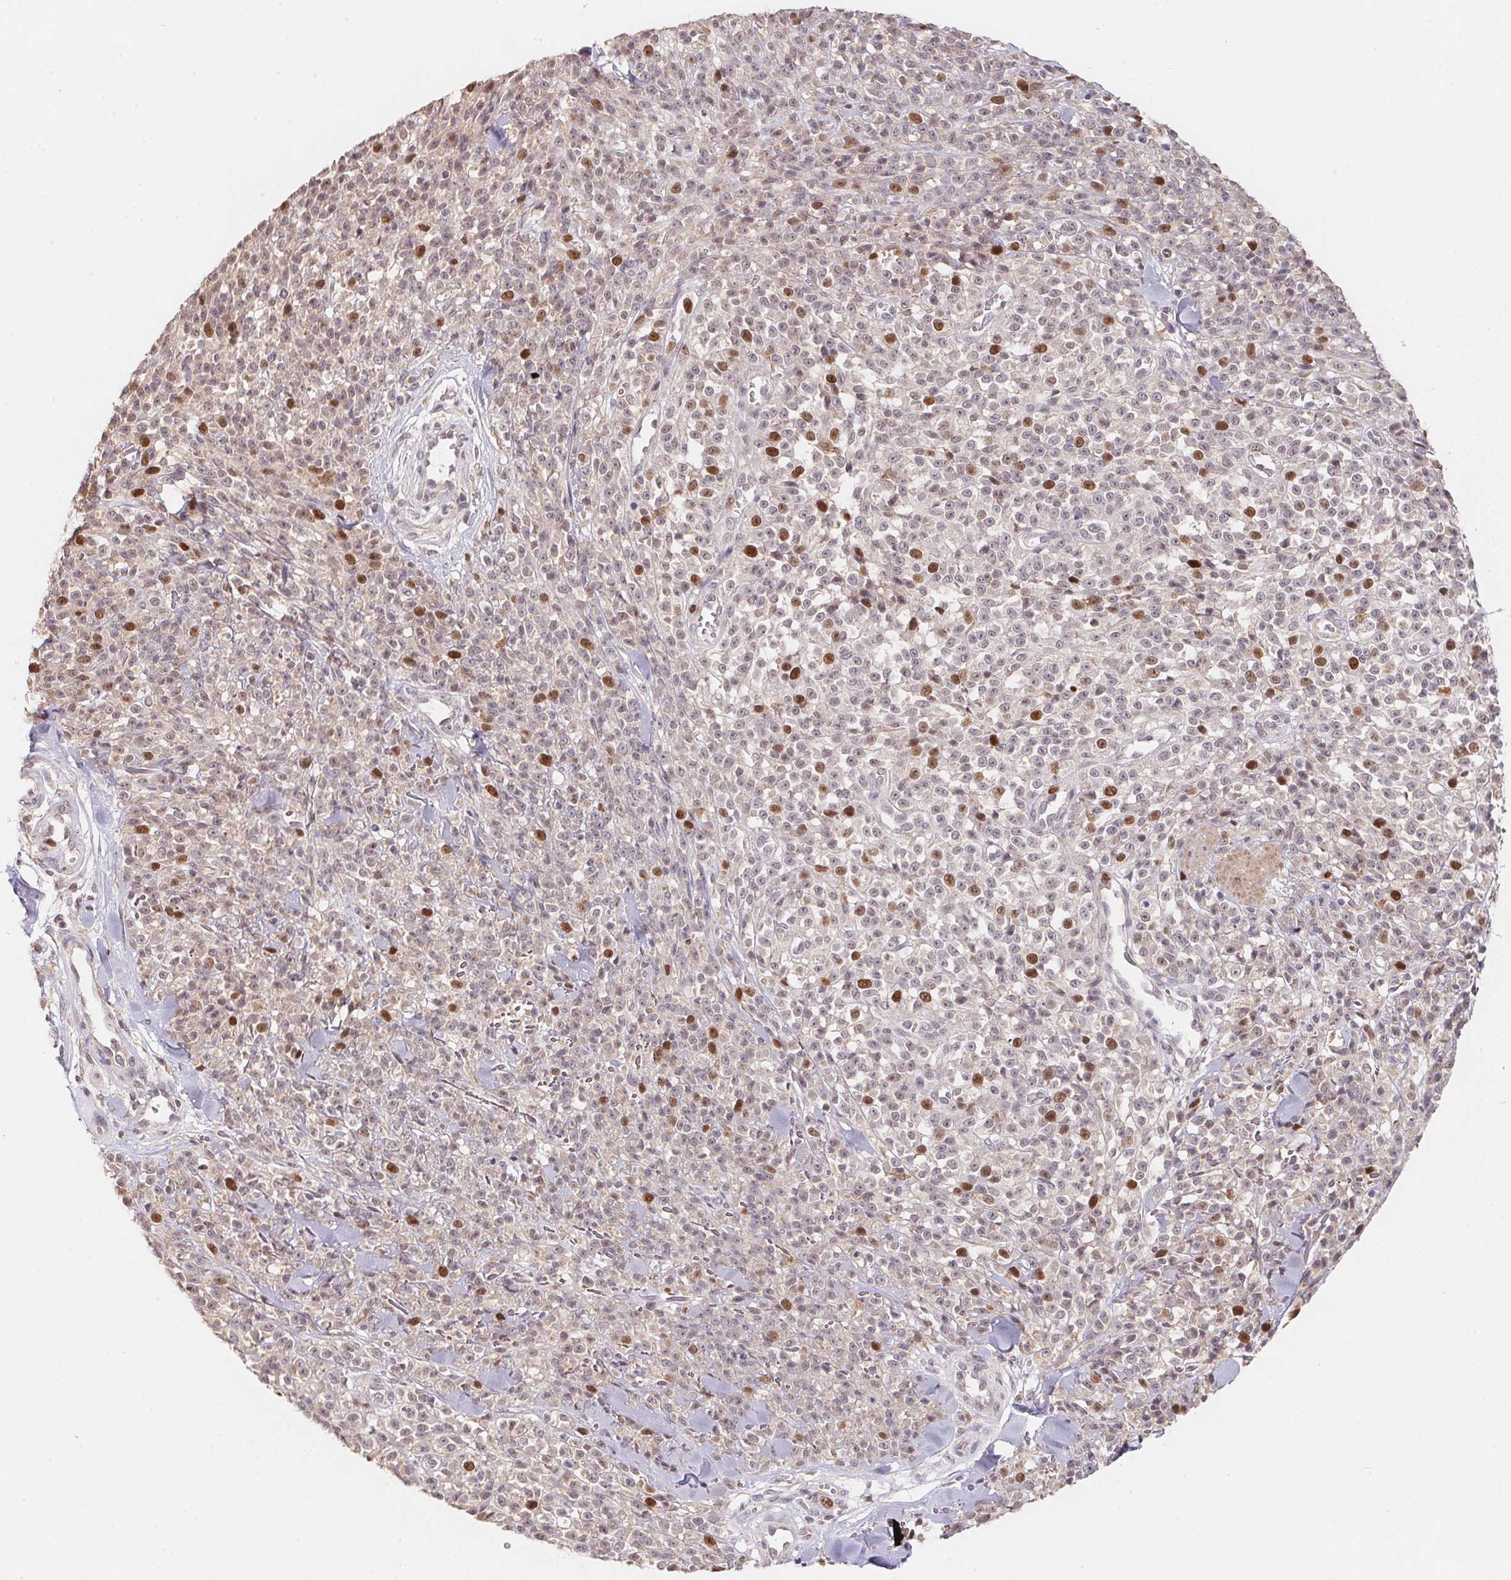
{"staining": {"intensity": "strong", "quantity": "<25%", "location": "nuclear"}, "tissue": "melanoma", "cell_type": "Tumor cells", "image_type": "cancer", "snomed": [{"axis": "morphology", "description": "Malignant melanoma, NOS"}, {"axis": "topography", "description": "Skin"}, {"axis": "topography", "description": "Skin of trunk"}], "caption": "Human melanoma stained for a protein (brown) reveals strong nuclear positive staining in approximately <25% of tumor cells.", "gene": "KIFC1", "patient": {"sex": "male", "age": 74}}